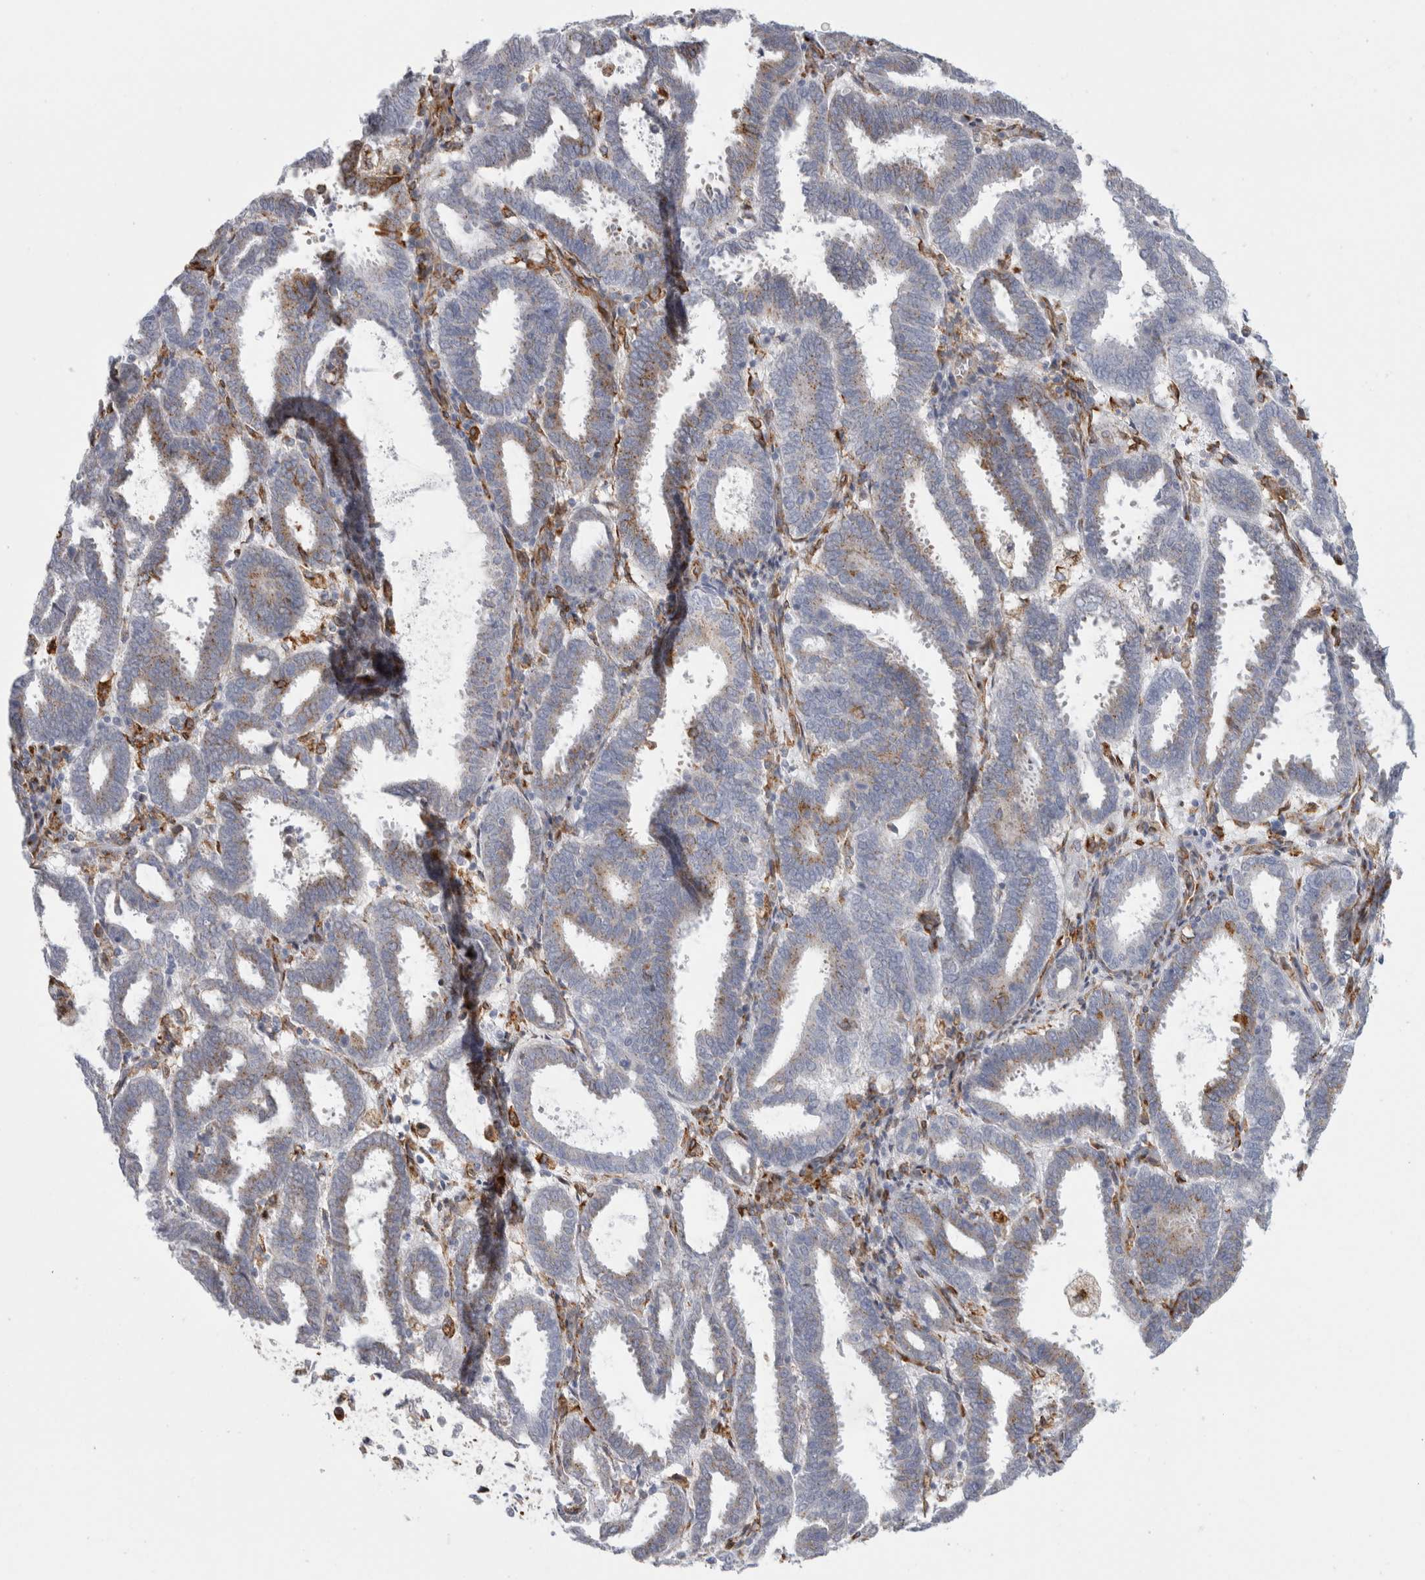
{"staining": {"intensity": "weak", "quantity": "25%-75%", "location": "cytoplasmic/membranous"}, "tissue": "endometrial cancer", "cell_type": "Tumor cells", "image_type": "cancer", "snomed": [{"axis": "morphology", "description": "Adenocarcinoma, NOS"}, {"axis": "topography", "description": "Uterus"}], "caption": "Endometrial cancer was stained to show a protein in brown. There is low levels of weak cytoplasmic/membranous staining in approximately 25%-75% of tumor cells.", "gene": "MCFD2", "patient": {"sex": "female", "age": 83}}